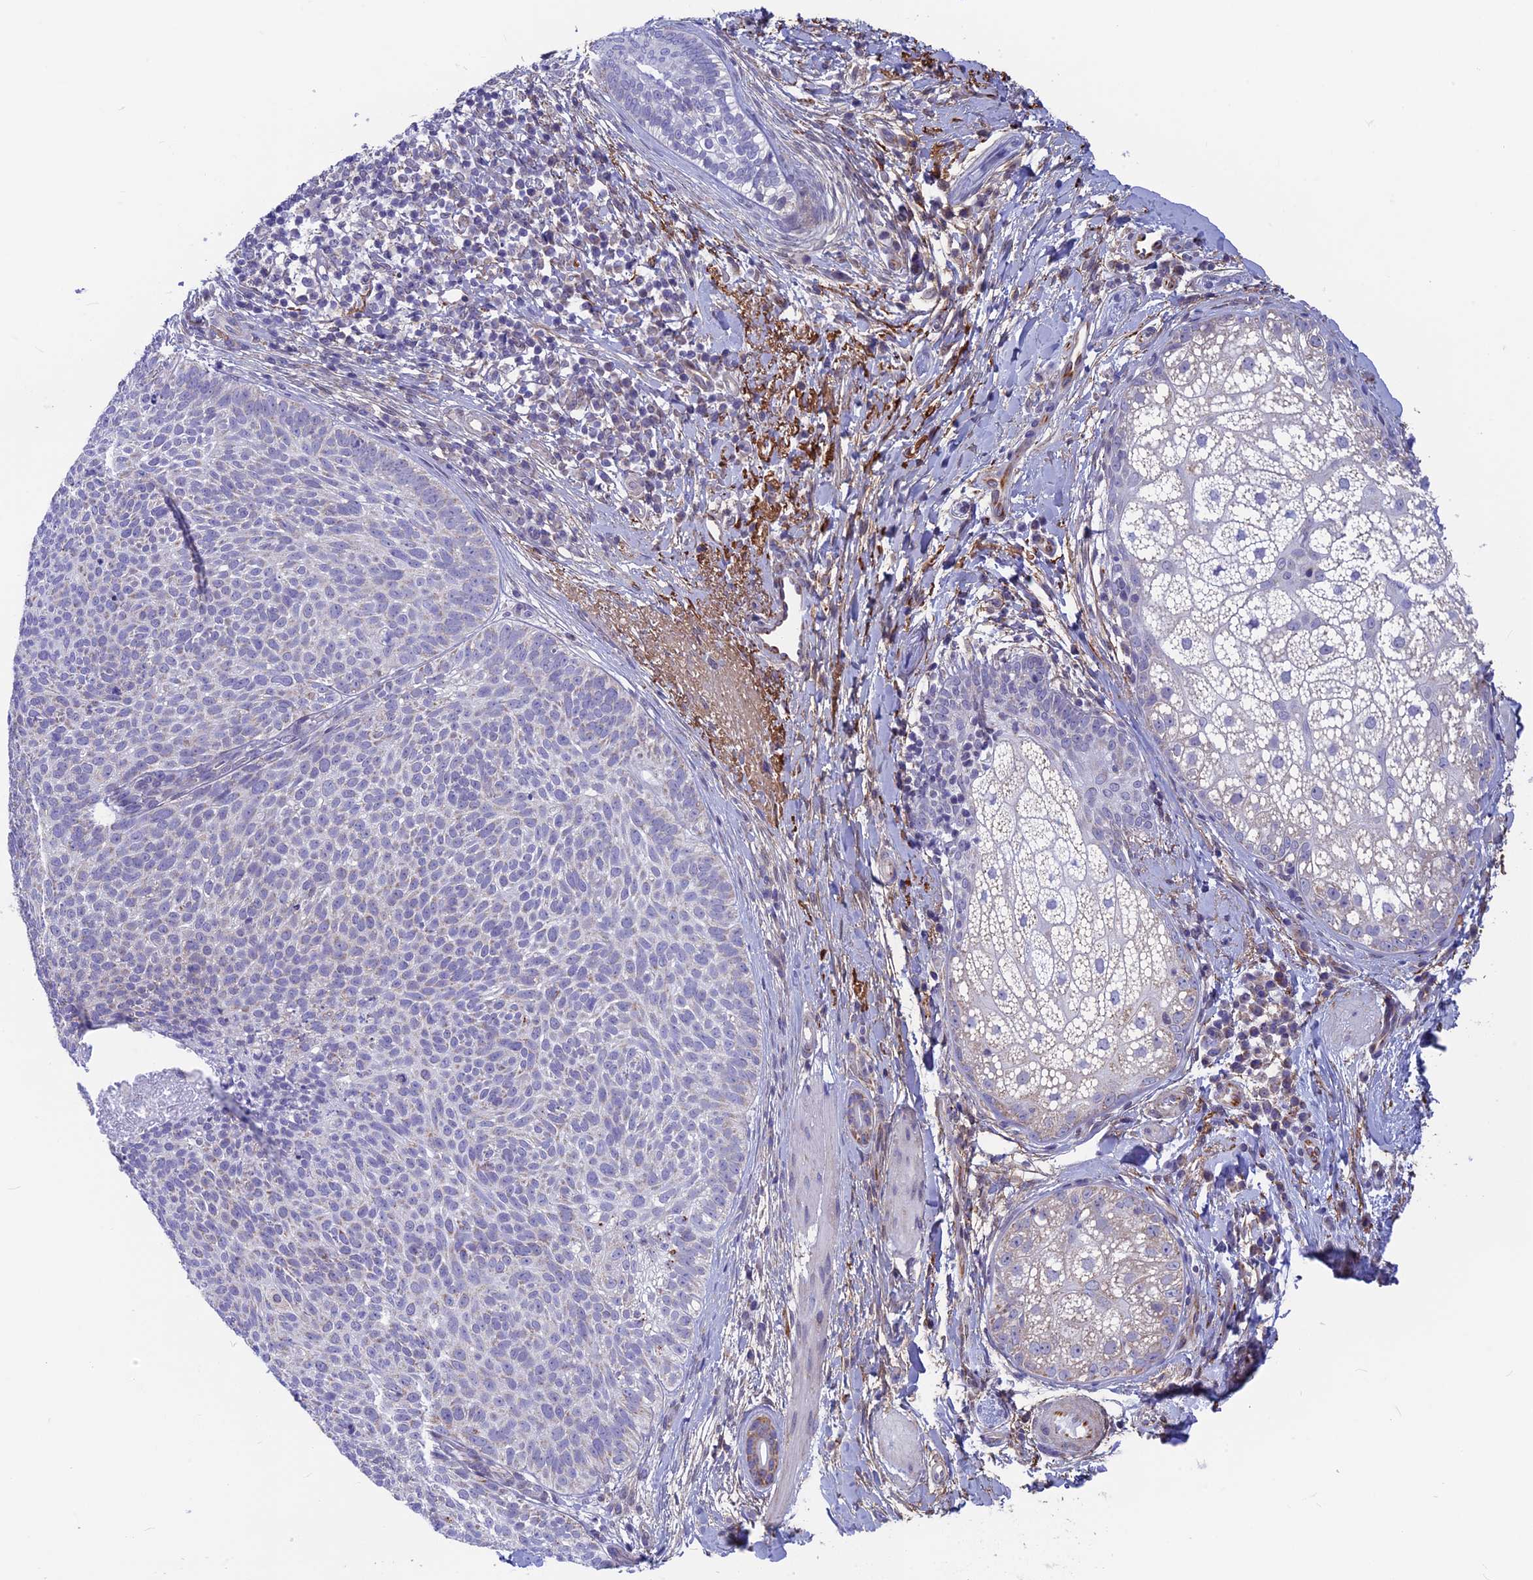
{"staining": {"intensity": "negative", "quantity": "none", "location": "none"}, "tissue": "skin cancer", "cell_type": "Tumor cells", "image_type": "cancer", "snomed": [{"axis": "morphology", "description": "Basal cell carcinoma"}, {"axis": "topography", "description": "Skin"}], "caption": "The immunohistochemistry image has no significant positivity in tumor cells of basal cell carcinoma (skin) tissue.", "gene": "PLAC9", "patient": {"sex": "male", "age": 85}}